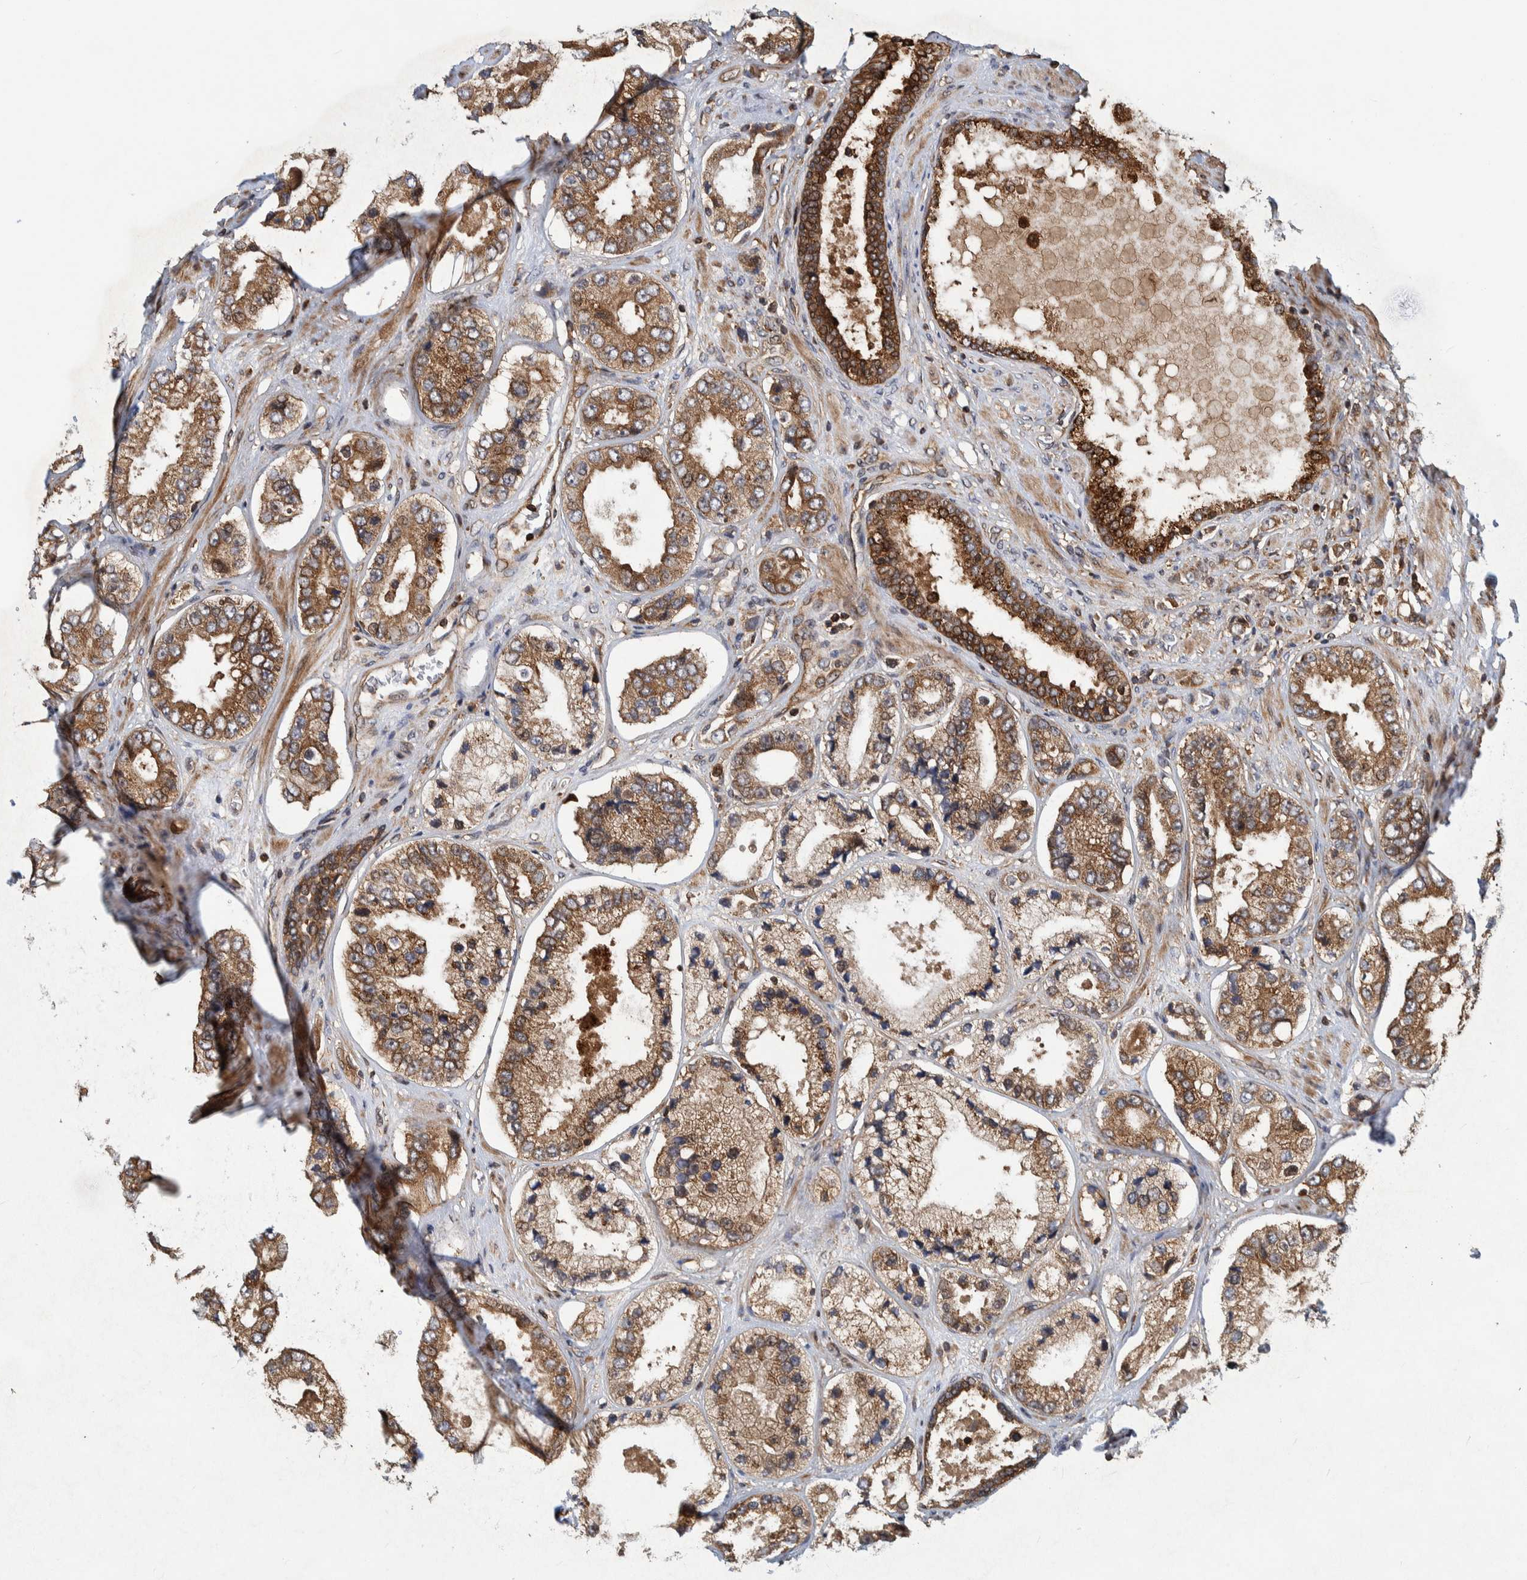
{"staining": {"intensity": "moderate", "quantity": ">75%", "location": "cytoplasmic/membranous"}, "tissue": "prostate cancer", "cell_type": "Tumor cells", "image_type": "cancer", "snomed": [{"axis": "morphology", "description": "Adenocarcinoma, High grade"}, {"axis": "topography", "description": "Prostate"}], "caption": "Prostate cancer stained for a protein shows moderate cytoplasmic/membranous positivity in tumor cells.", "gene": "CCDC57", "patient": {"sex": "male", "age": 61}}